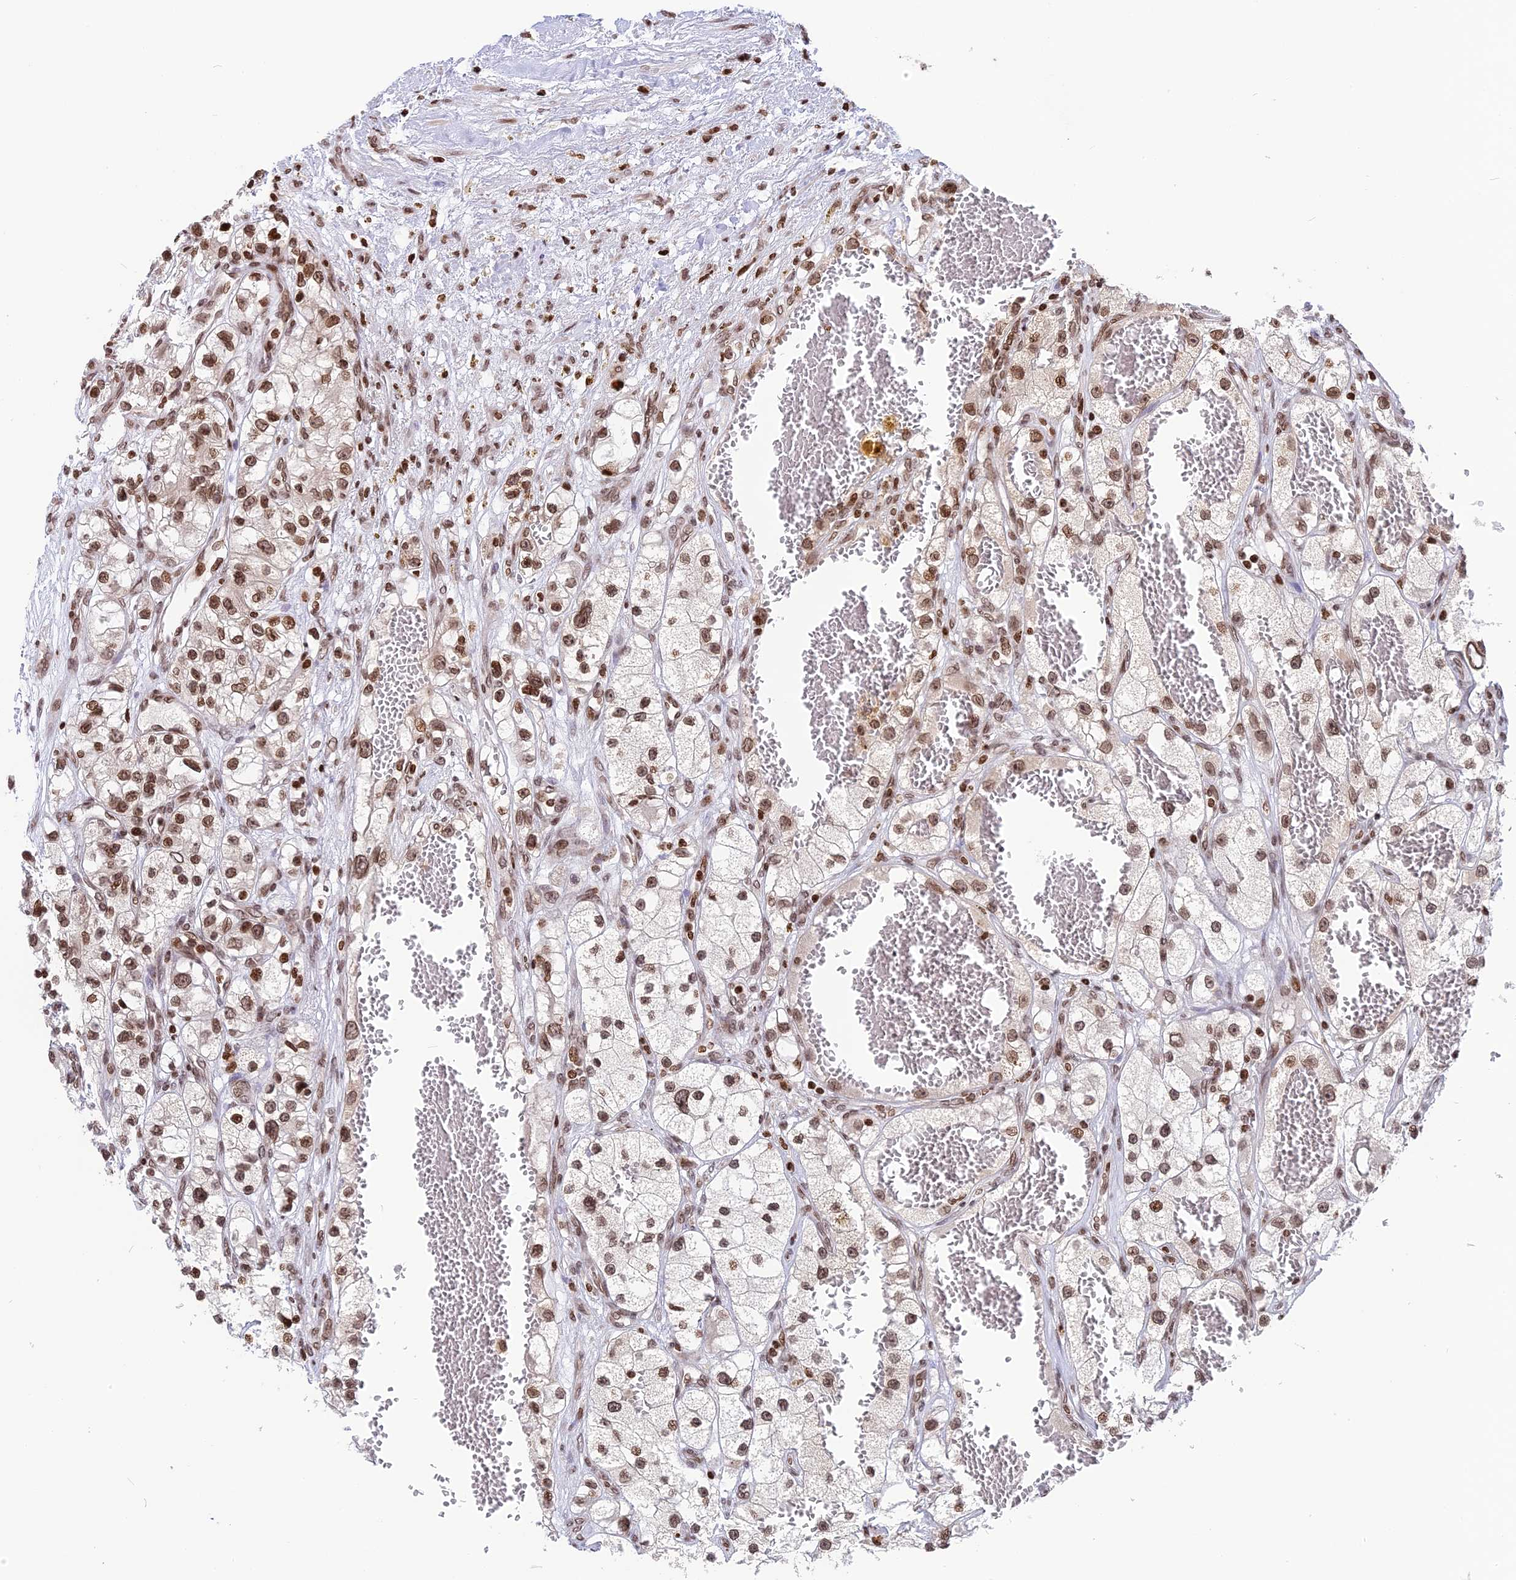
{"staining": {"intensity": "moderate", "quantity": ">75%", "location": "nuclear"}, "tissue": "renal cancer", "cell_type": "Tumor cells", "image_type": "cancer", "snomed": [{"axis": "morphology", "description": "Adenocarcinoma, NOS"}, {"axis": "topography", "description": "Kidney"}], "caption": "A high-resolution image shows IHC staining of renal cancer (adenocarcinoma), which displays moderate nuclear positivity in about >75% of tumor cells.", "gene": "TET2", "patient": {"sex": "female", "age": 57}}